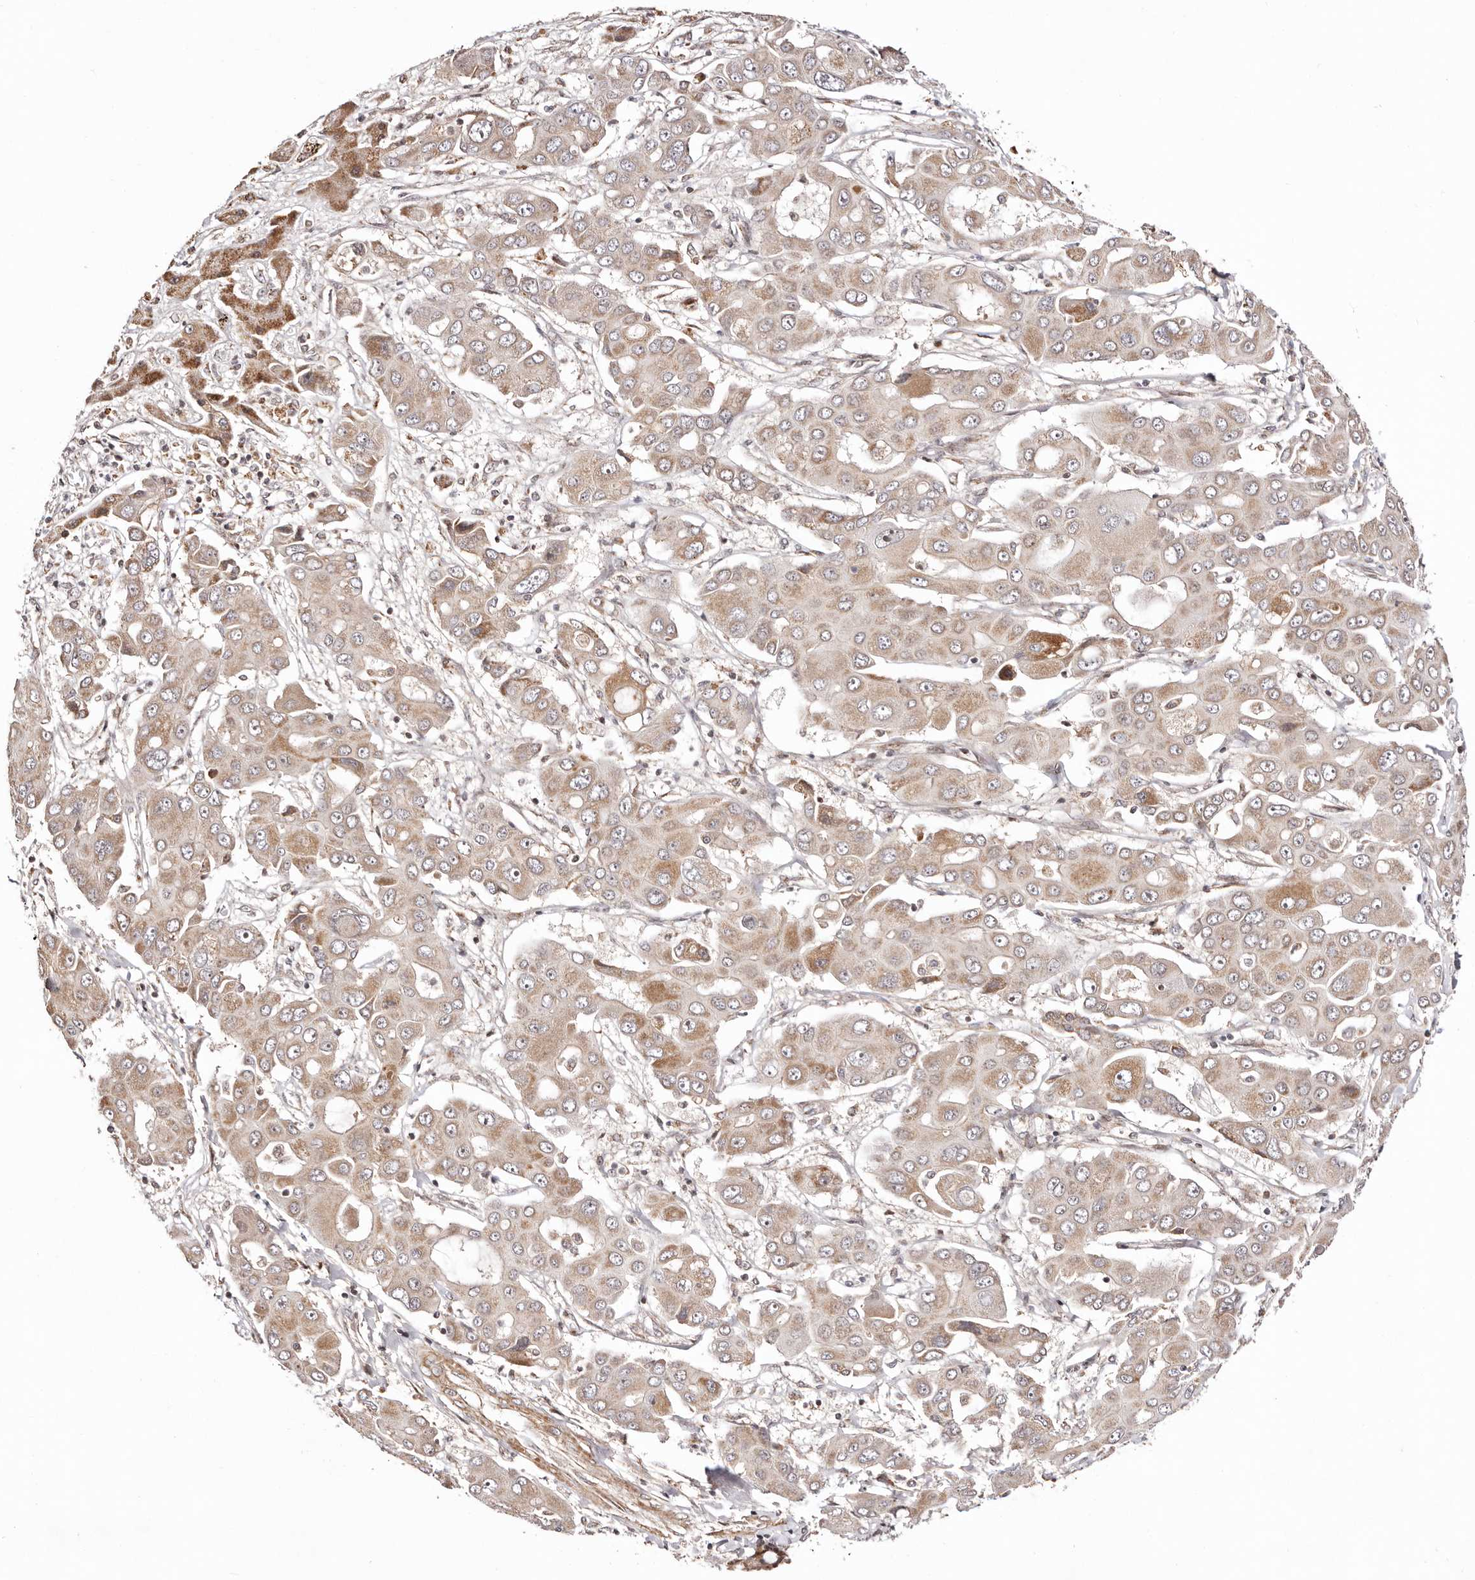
{"staining": {"intensity": "moderate", "quantity": "<25%", "location": "cytoplasmic/membranous"}, "tissue": "liver cancer", "cell_type": "Tumor cells", "image_type": "cancer", "snomed": [{"axis": "morphology", "description": "Cholangiocarcinoma"}, {"axis": "topography", "description": "Liver"}], "caption": "This image shows IHC staining of liver cancer (cholangiocarcinoma), with low moderate cytoplasmic/membranous staining in approximately <25% of tumor cells.", "gene": "HIVEP3", "patient": {"sex": "male", "age": 67}}